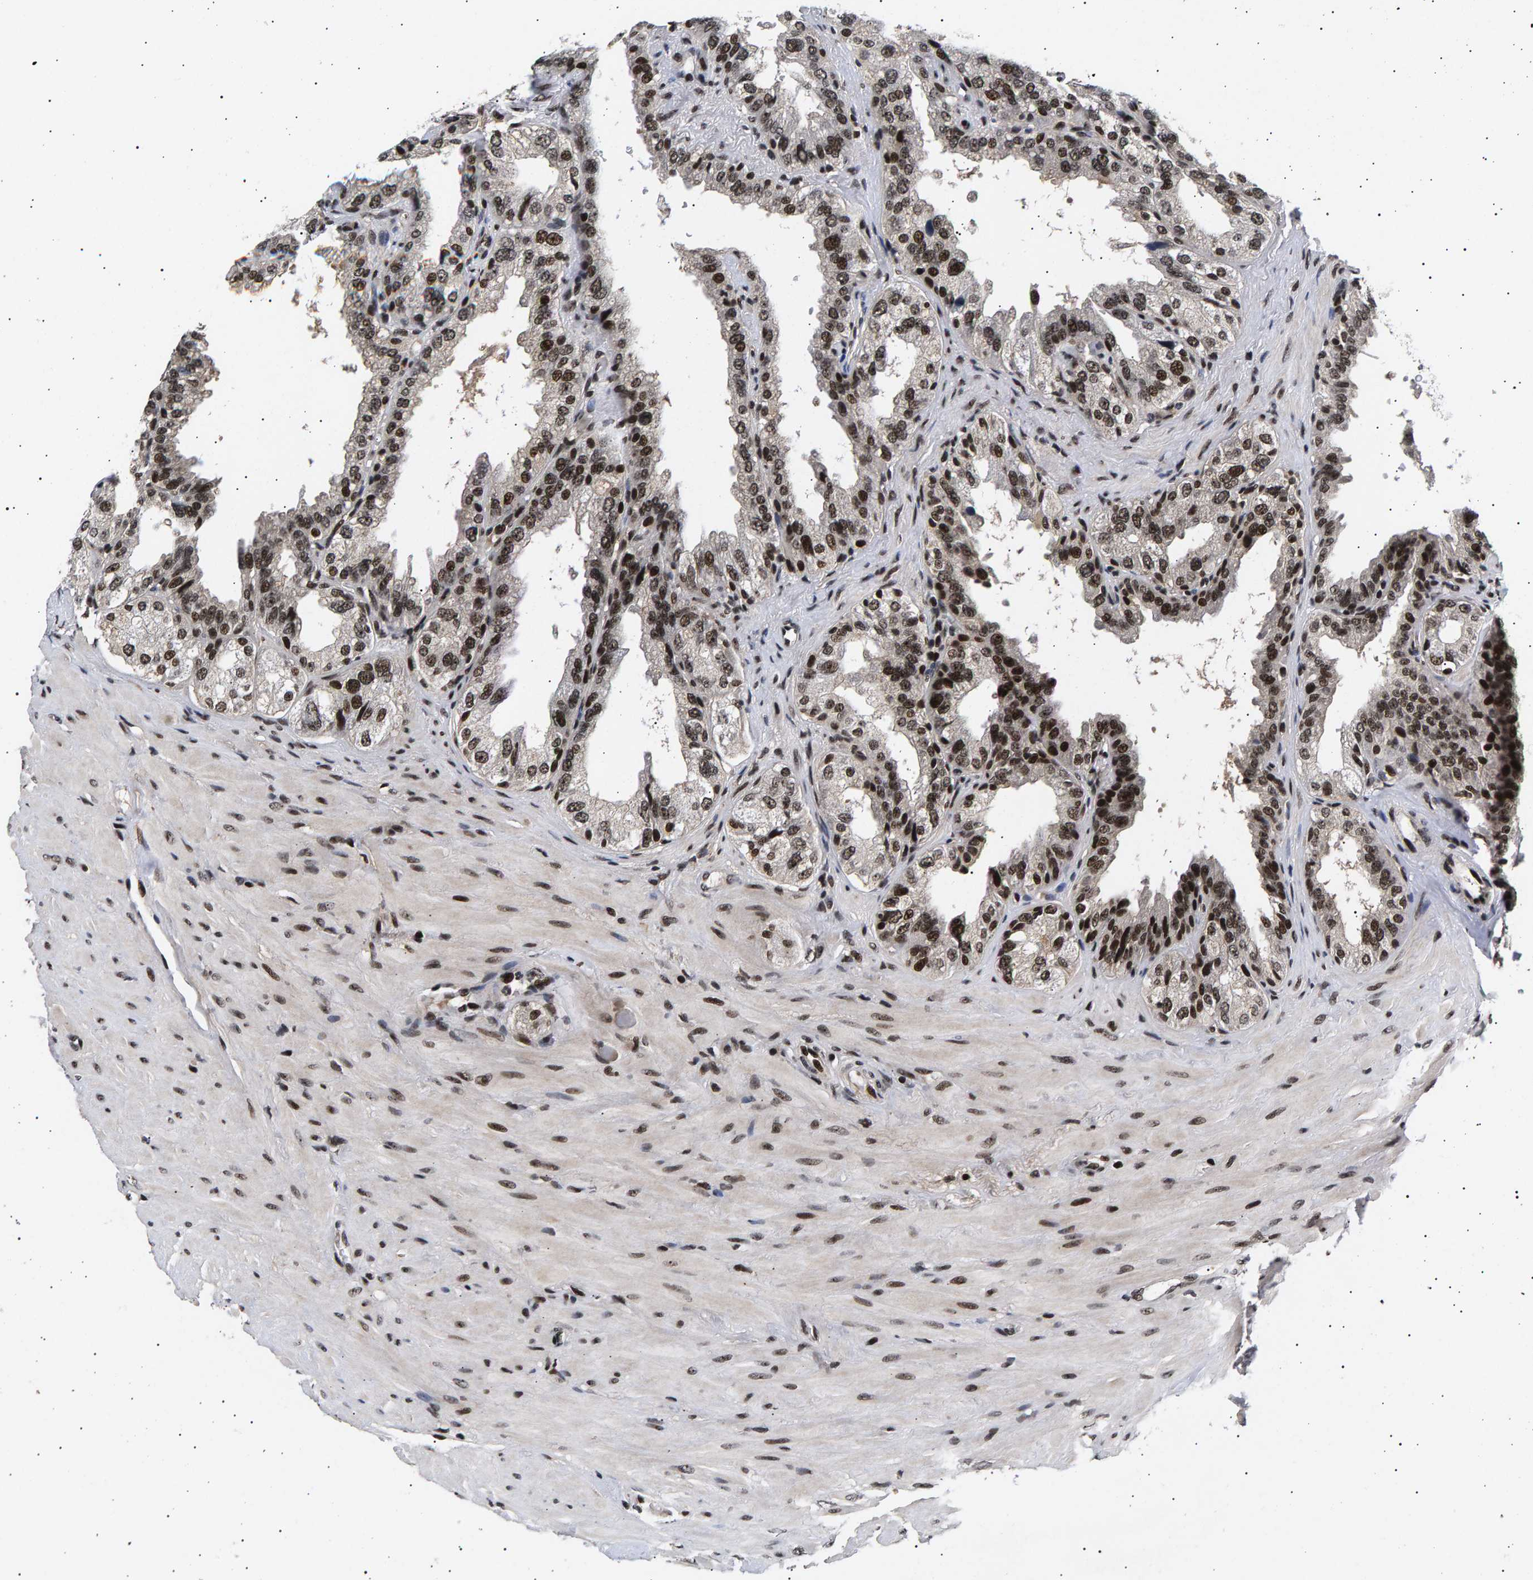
{"staining": {"intensity": "strong", "quantity": ">75%", "location": "nuclear"}, "tissue": "seminal vesicle", "cell_type": "Glandular cells", "image_type": "normal", "snomed": [{"axis": "morphology", "description": "Normal tissue, NOS"}, {"axis": "topography", "description": "Seminal veicle"}], "caption": "A brown stain shows strong nuclear expression of a protein in glandular cells of unremarkable human seminal vesicle. The staining is performed using DAB brown chromogen to label protein expression. The nuclei are counter-stained blue using hematoxylin.", "gene": "ANKRD40", "patient": {"sex": "male", "age": 68}}